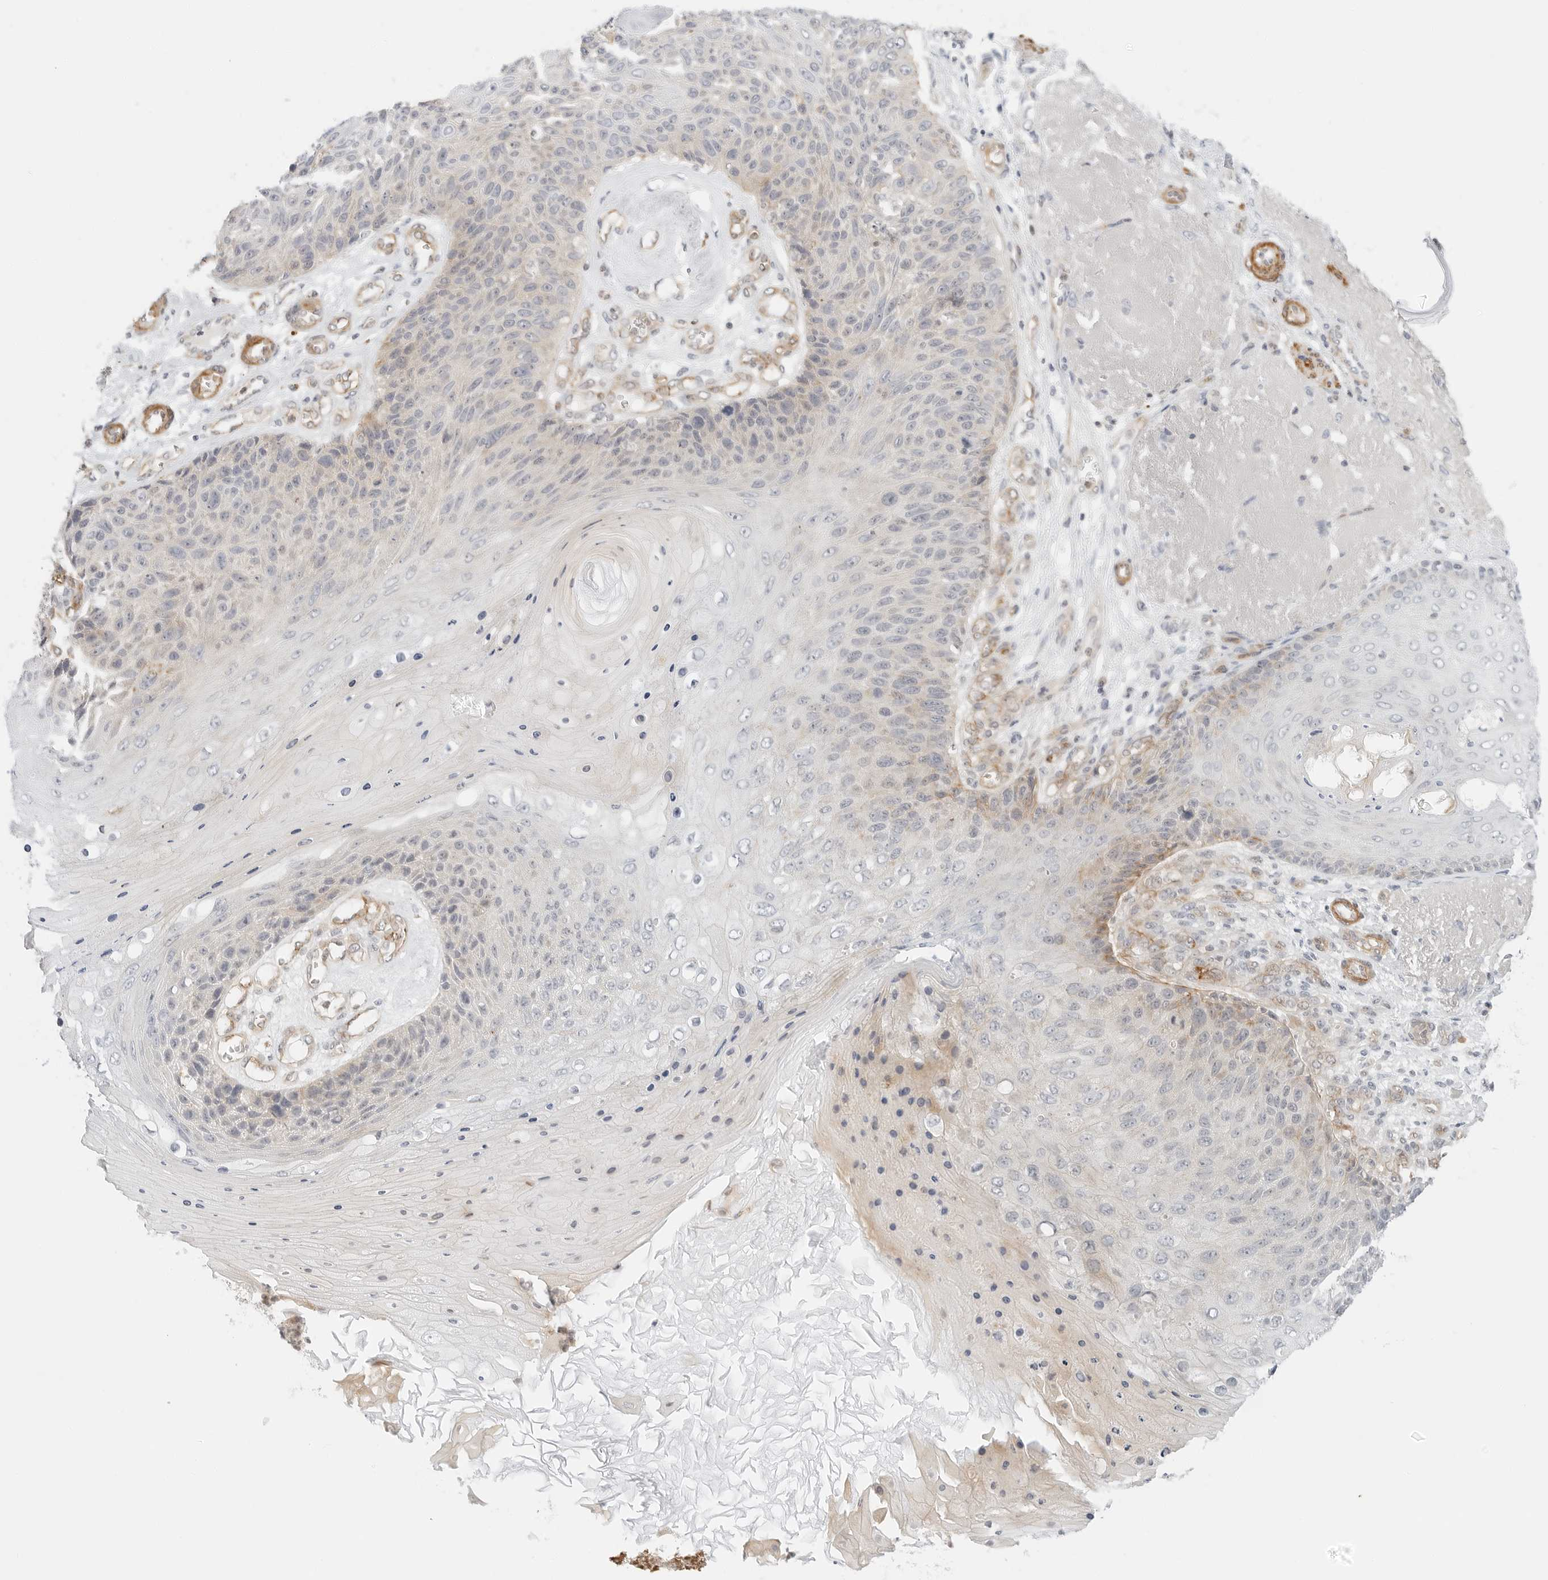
{"staining": {"intensity": "weak", "quantity": "<25%", "location": "cytoplasmic/membranous"}, "tissue": "skin cancer", "cell_type": "Tumor cells", "image_type": "cancer", "snomed": [{"axis": "morphology", "description": "Squamous cell carcinoma, NOS"}, {"axis": "topography", "description": "Skin"}], "caption": "High power microscopy histopathology image of an immunohistochemistry (IHC) photomicrograph of skin squamous cell carcinoma, revealing no significant expression in tumor cells. The staining was performed using DAB (3,3'-diaminobenzidine) to visualize the protein expression in brown, while the nuclei were stained in blue with hematoxylin (Magnification: 20x).", "gene": "IQCC", "patient": {"sex": "female", "age": 88}}